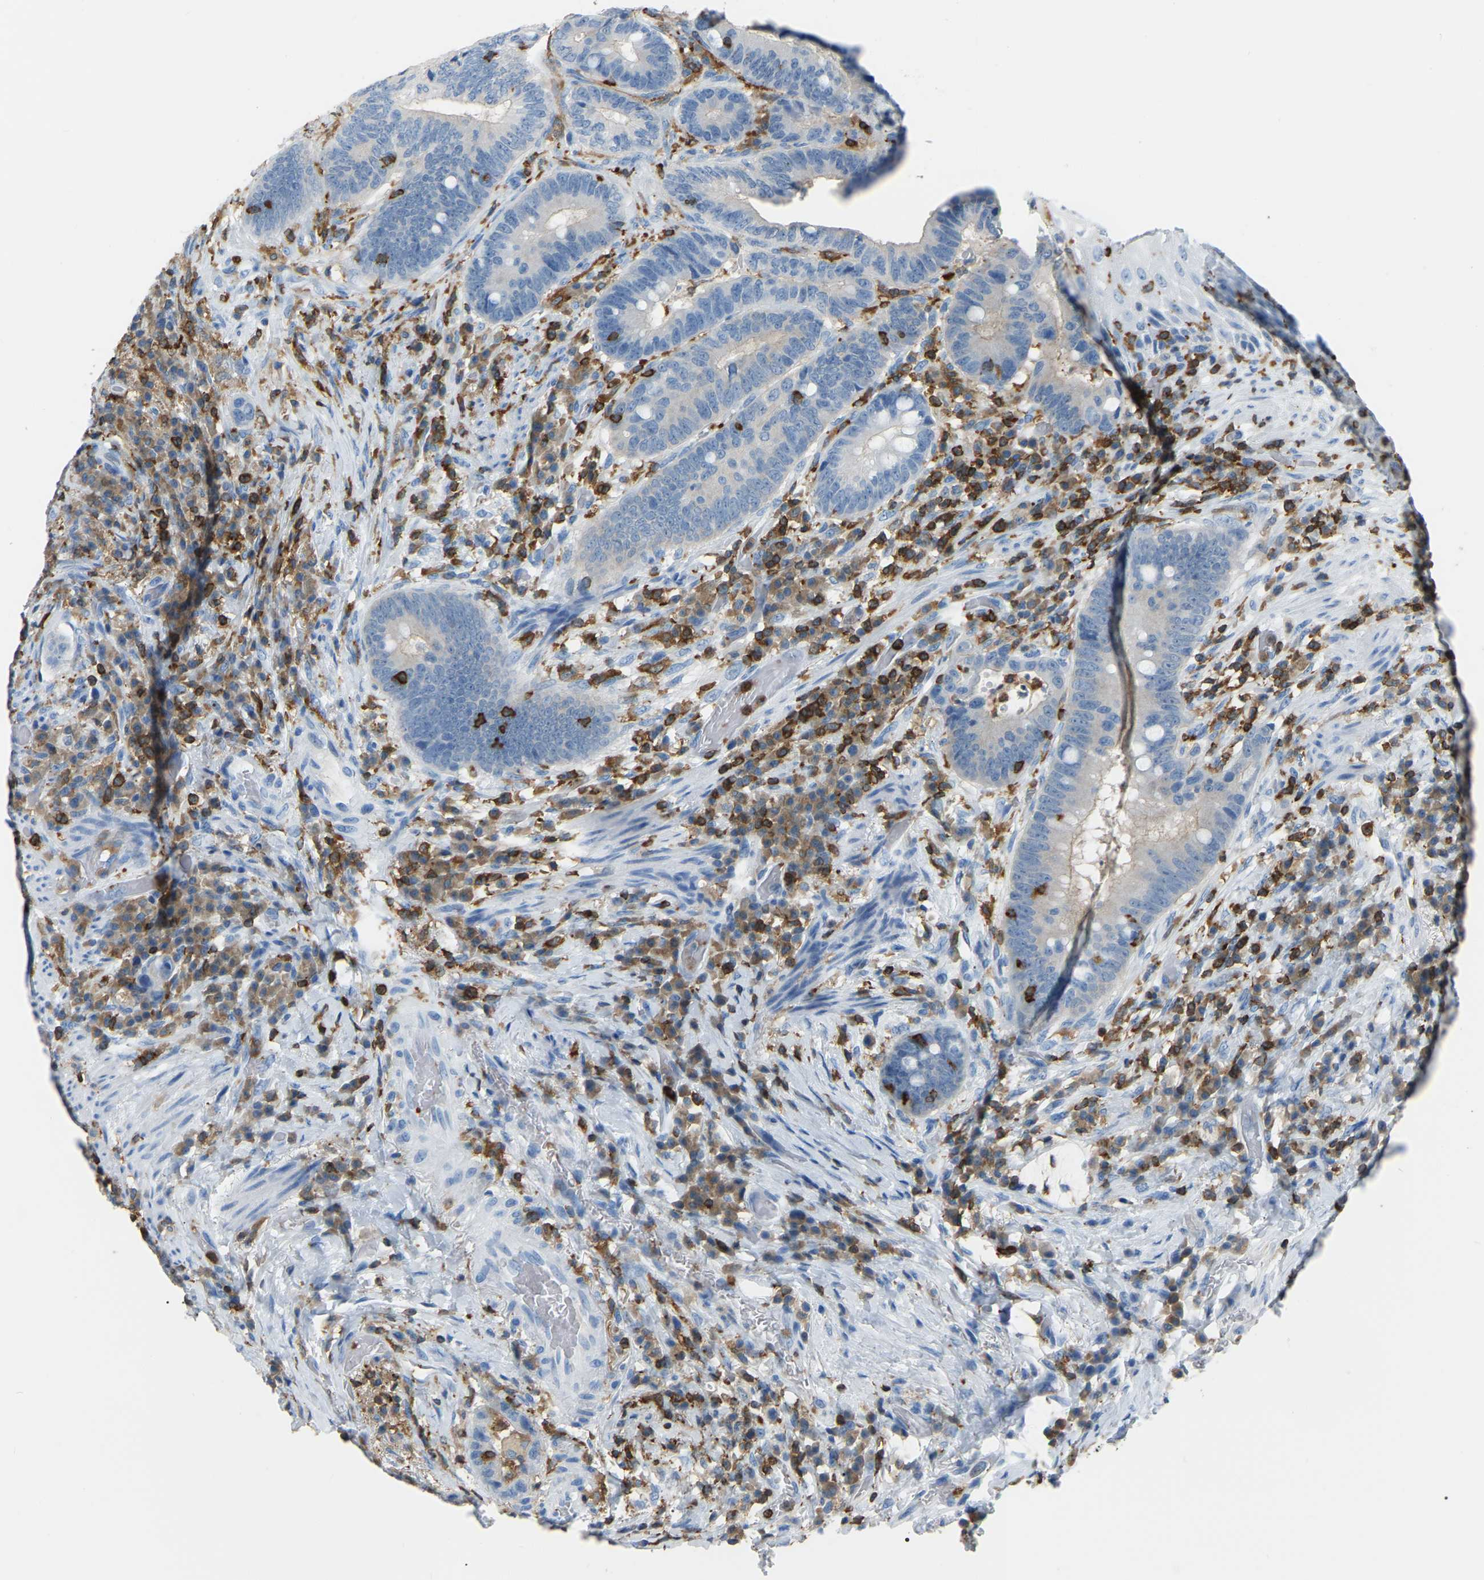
{"staining": {"intensity": "negative", "quantity": "none", "location": "none"}, "tissue": "colorectal cancer", "cell_type": "Tumor cells", "image_type": "cancer", "snomed": [{"axis": "morphology", "description": "Adenocarcinoma, NOS"}, {"axis": "topography", "description": "Rectum"}, {"axis": "topography", "description": "Anal"}], "caption": "DAB (3,3'-diaminobenzidine) immunohistochemical staining of colorectal cancer (adenocarcinoma) demonstrates no significant staining in tumor cells. (Stains: DAB (3,3'-diaminobenzidine) immunohistochemistry with hematoxylin counter stain, Microscopy: brightfield microscopy at high magnification).", "gene": "ARHGAP45", "patient": {"sex": "female", "age": 89}}